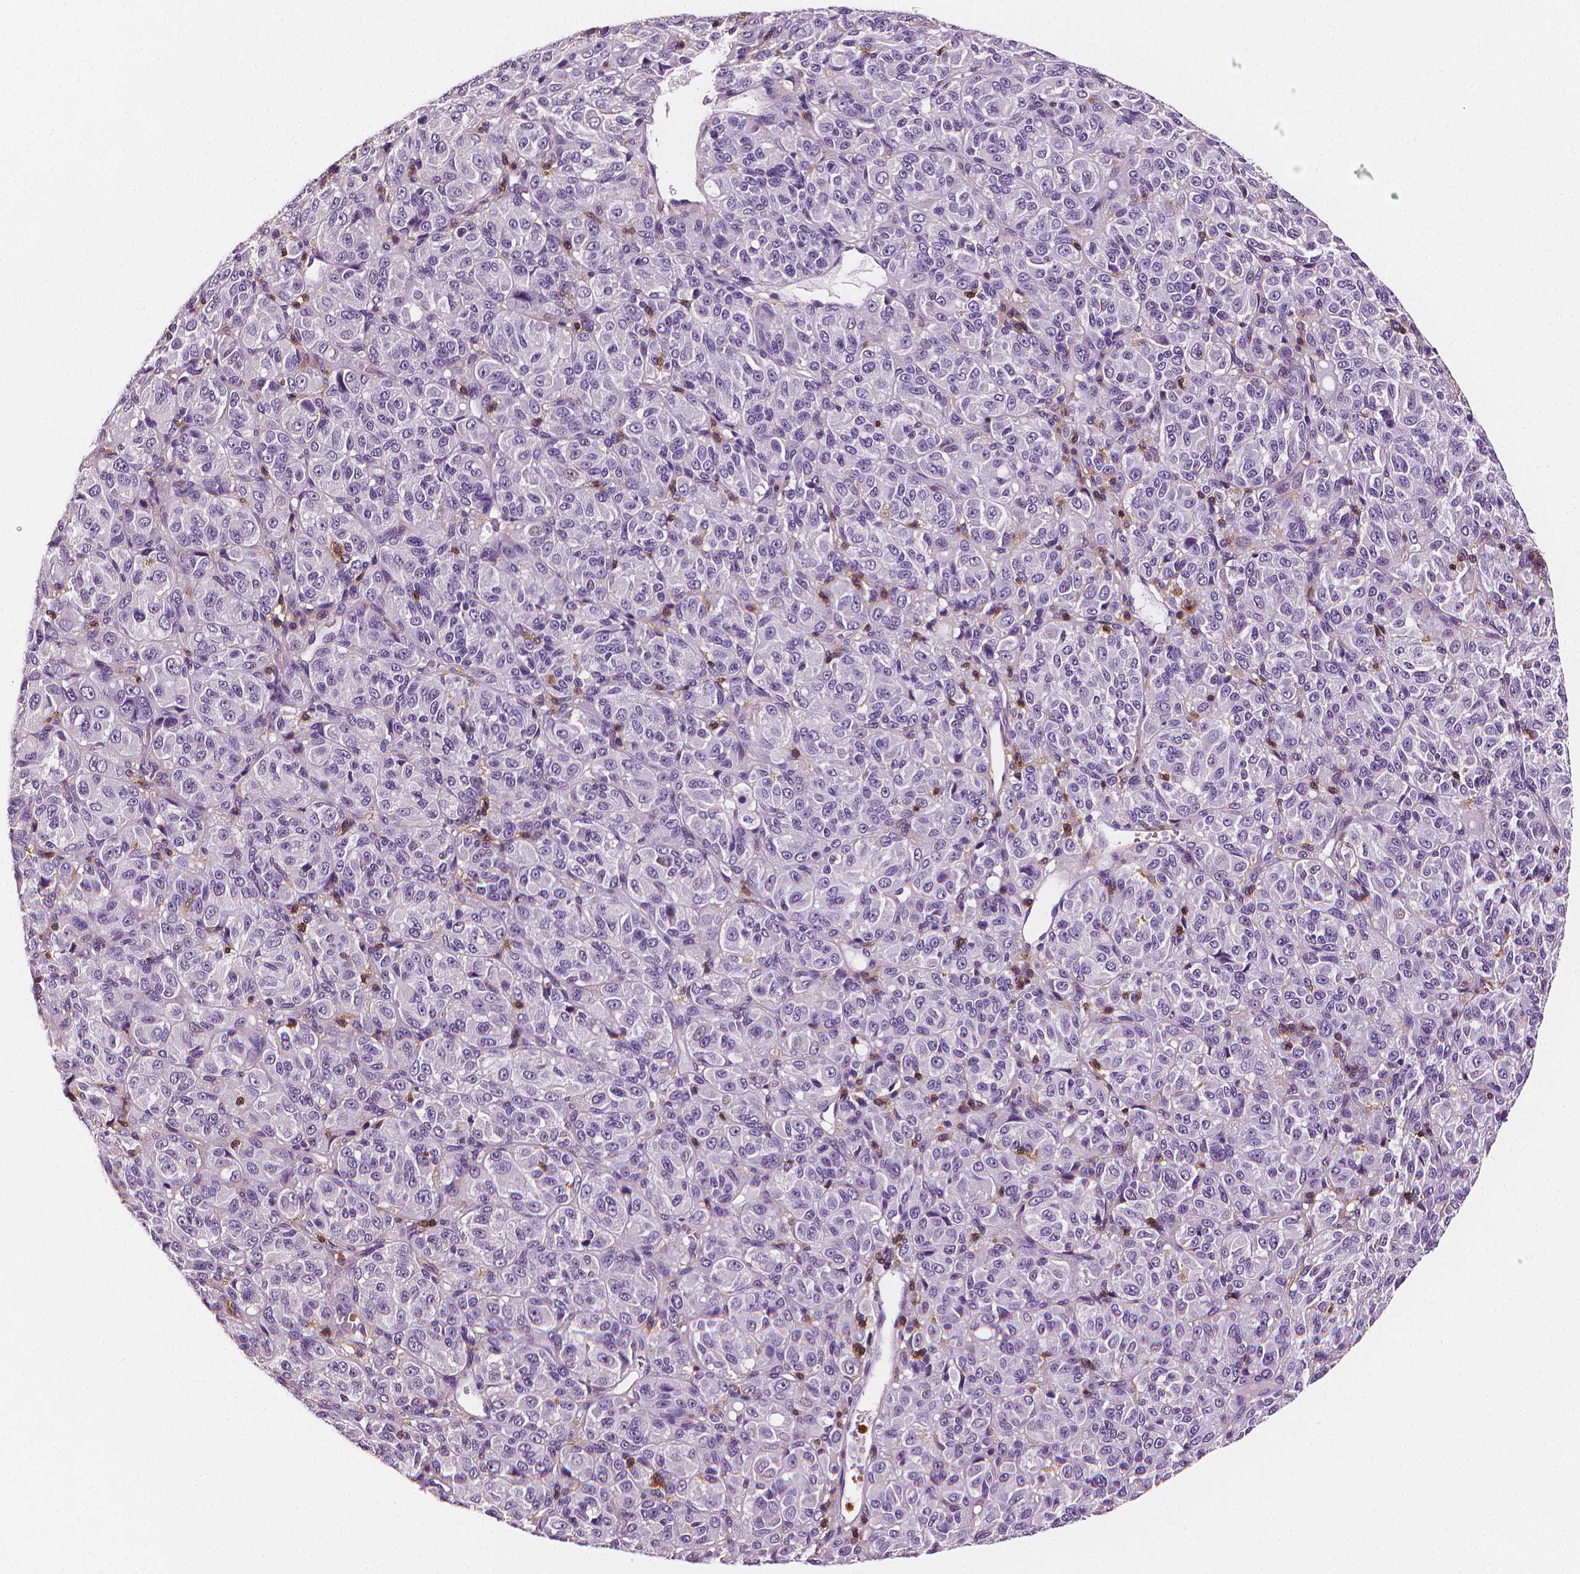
{"staining": {"intensity": "negative", "quantity": "none", "location": "none"}, "tissue": "melanoma", "cell_type": "Tumor cells", "image_type": "cancer", "snomed": [{"axis": "morphology", "description": "Malignant melanoma, Metastatic site"}, {"axis": "topography", "description": "Brain"}], "caption": "This histopathology image is of malignant melanoma (metastatic site) stained with immunohistochemistry to label a protein in brown with the nuclei are counter-stained blue. There is no positivity in tumor cells.", "gene": "PTPRC", "patient": {"sex": "female", "age": 56}}